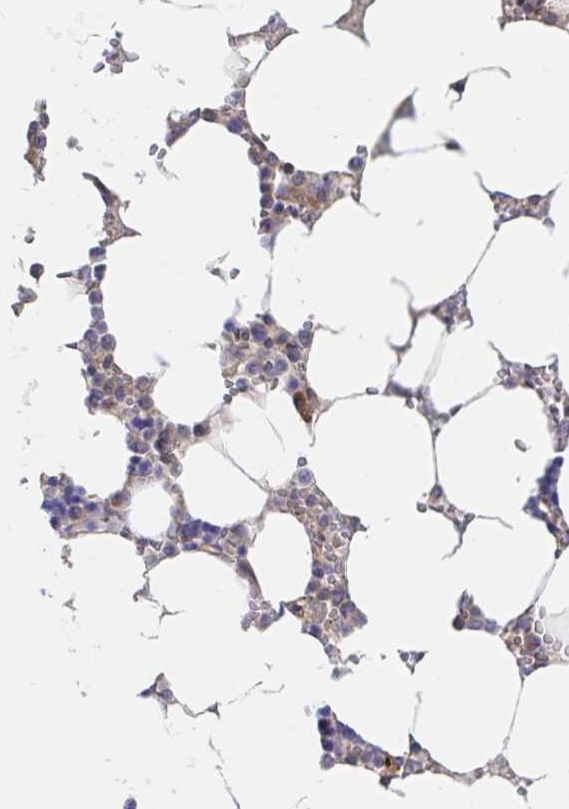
{"staining": {"intensity": "moderate", "quantity": "<25%", "location": "cytoplasmic/membranous"}, "tissue": "bone marrow", "cell_type": "Hematopoietic cells", "image_type": "normal", "snomed": [{"axis": "morphology", "description": "Normal tissue, NOS"}, {"axis": "topography", "description": "Bone marrow"}], "caption": "This photomicrograph displays unremarkable bone marrow stained with immunohistochemistry (IHC) to label a protein in brown. The cytoplasmic/membranous of hematopoietic cells show moderate positivity for the protein. Nuclei are counter-stained blue.", "gene": "DHRS12", "patient": {"sex": "male", "age": 64}}